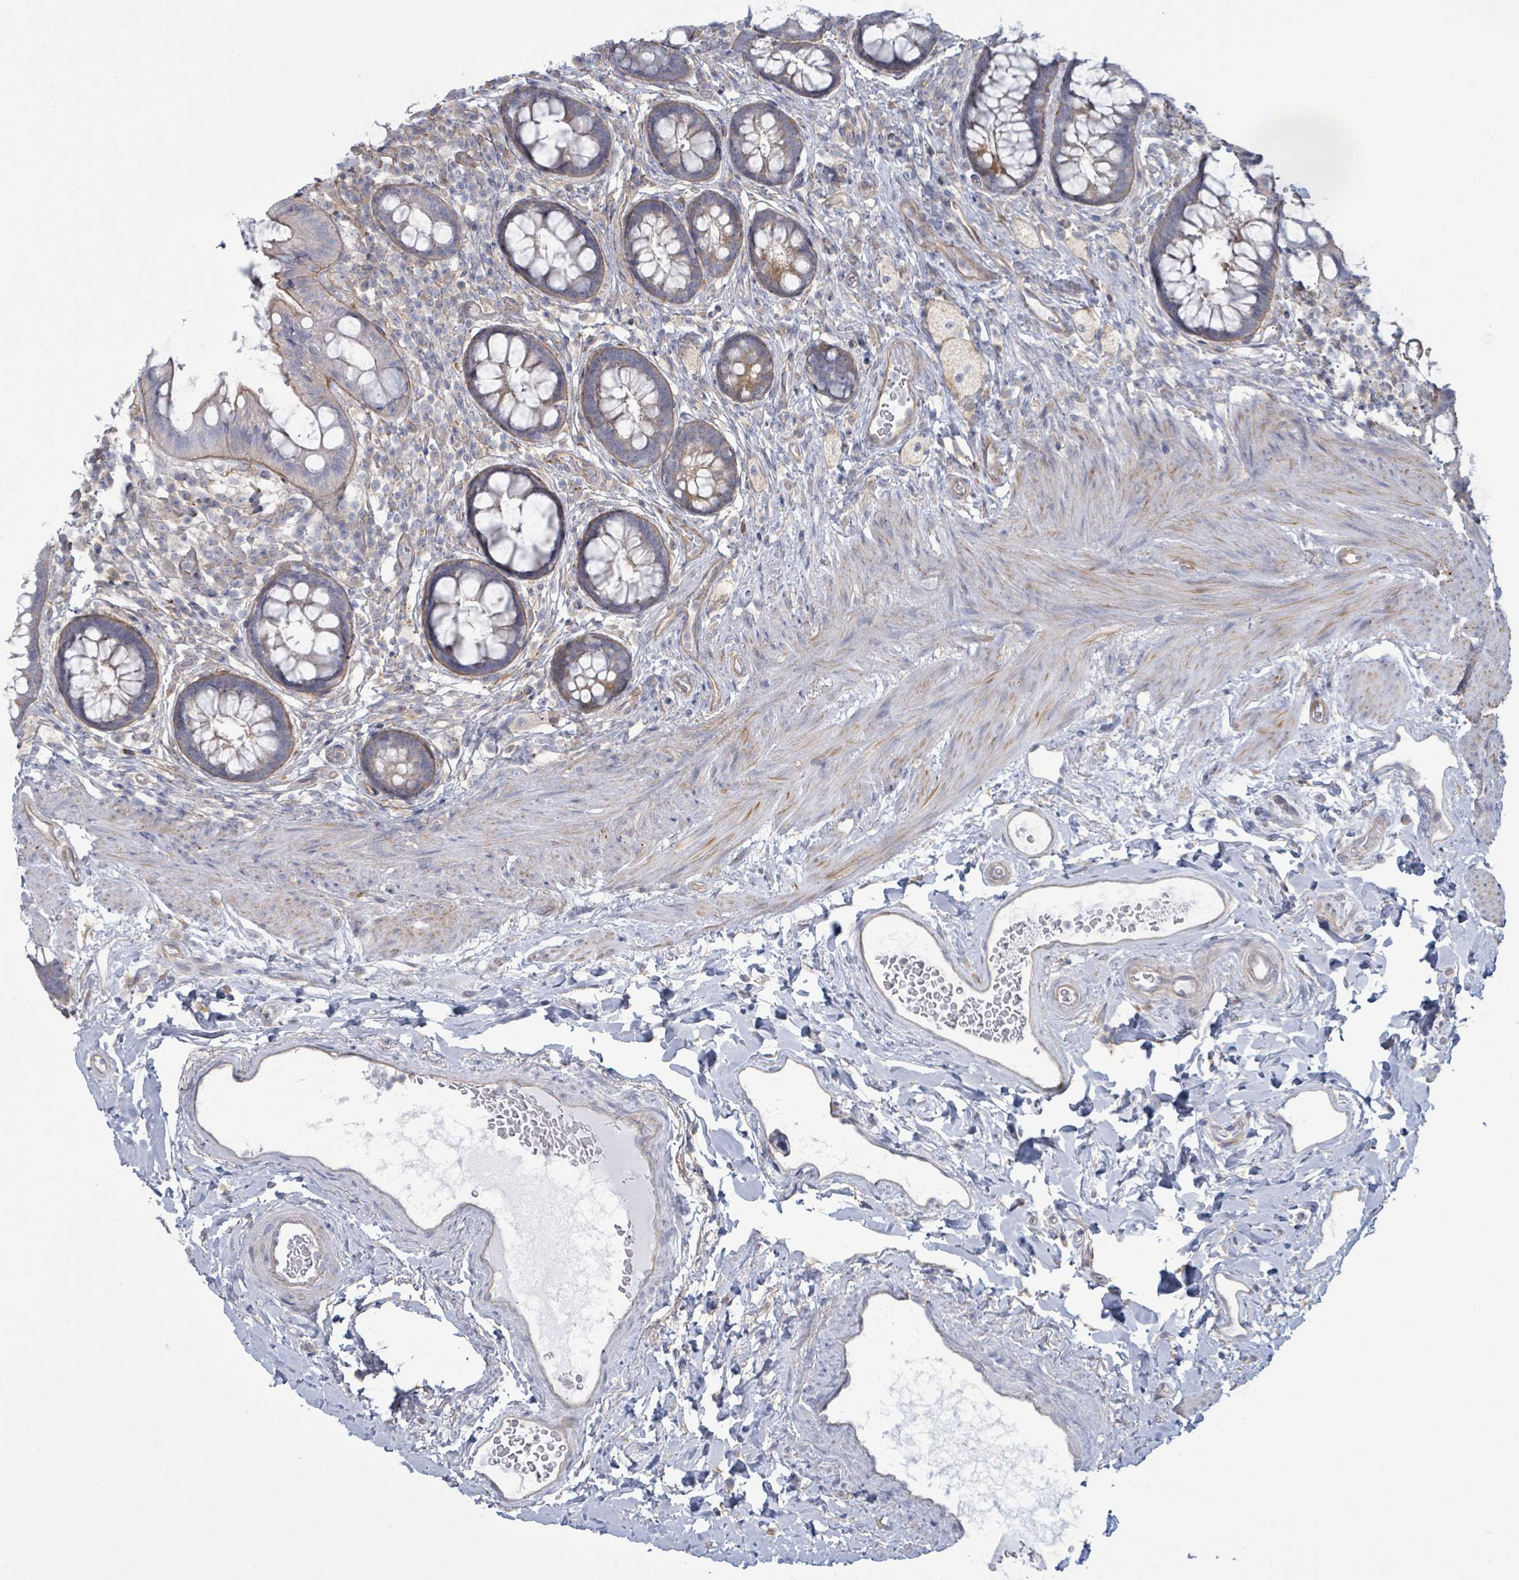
{"staining": {"intensity": "moderate", "quantity": "<25%", "location": "cytoplasmic/membranous"}, "tissue": "rectum", "cell_type": "Glandular cells", "image_type": "normal", "snomed": [{"axis": "morphology", "description": "Normal tissue, NOS"}, {"axis": "topography", "description": "Rectum"}, {"axis": "topography", "description": "Peripheral nerve tissue"}], "caption": "Rectum stained with immunohistochemistry (IHC) exhibits moderate cytoplasmic/membranous positivity in approximately <25% of glandular cells.", "gene": "COL13A1", "patient": {"sex": "female", "age": 69}}